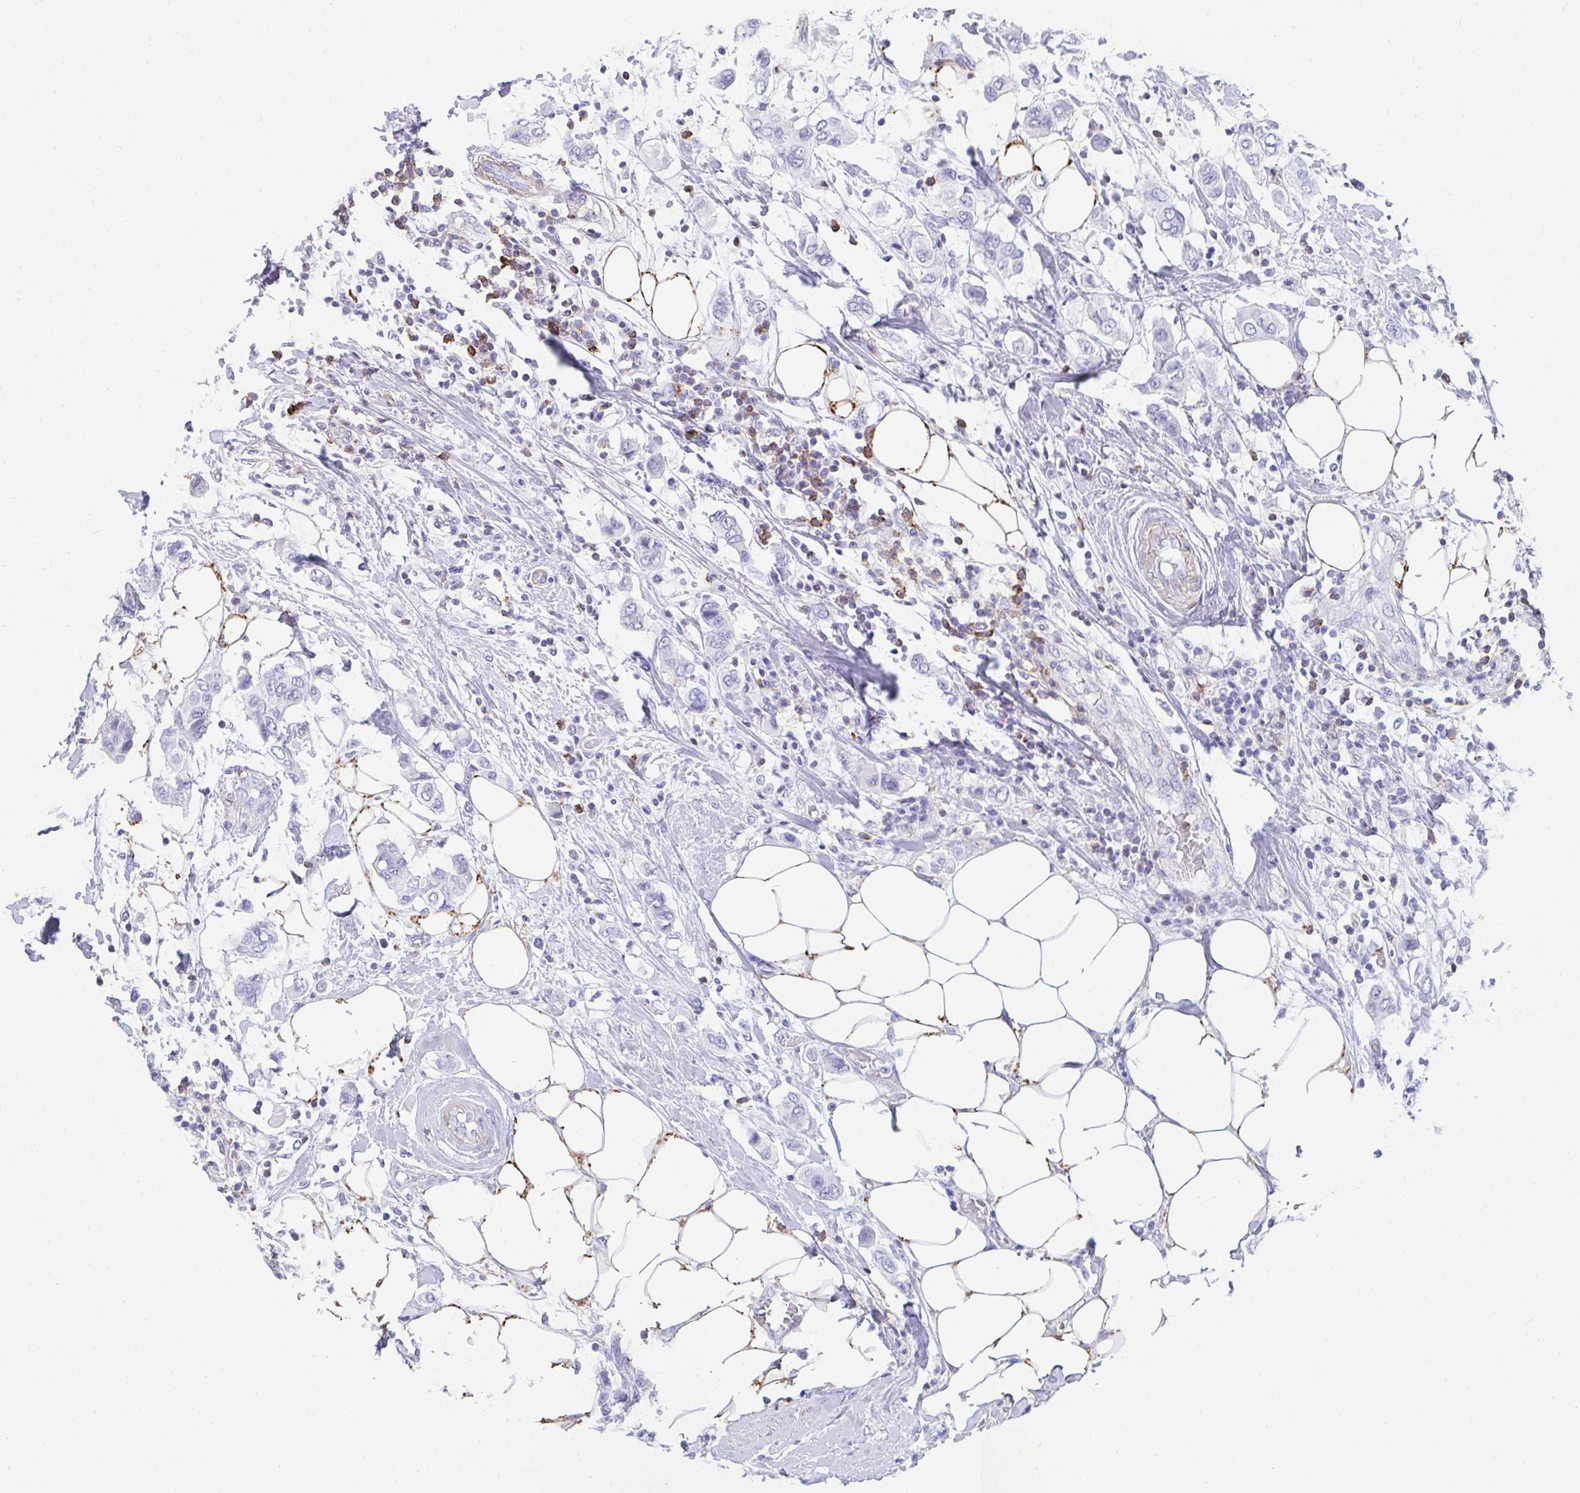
{"staining": {"intensity": "negative", "quantity": "none", "location": "none"}, "tissue": "breast cancer", "cell_type": "Tumor cells", "image_type": "cancer", "snomed": [{"axis": "morphology", "description": "Lobular carcinoma"}, {"axis": "topography", "description": "Breast"}], "caption": "Immunohistochemical staining of breast cancer displays no significant expression in tumor cells.", "gene": "CD7", "patient": {"sex": "female", "age": 51}}